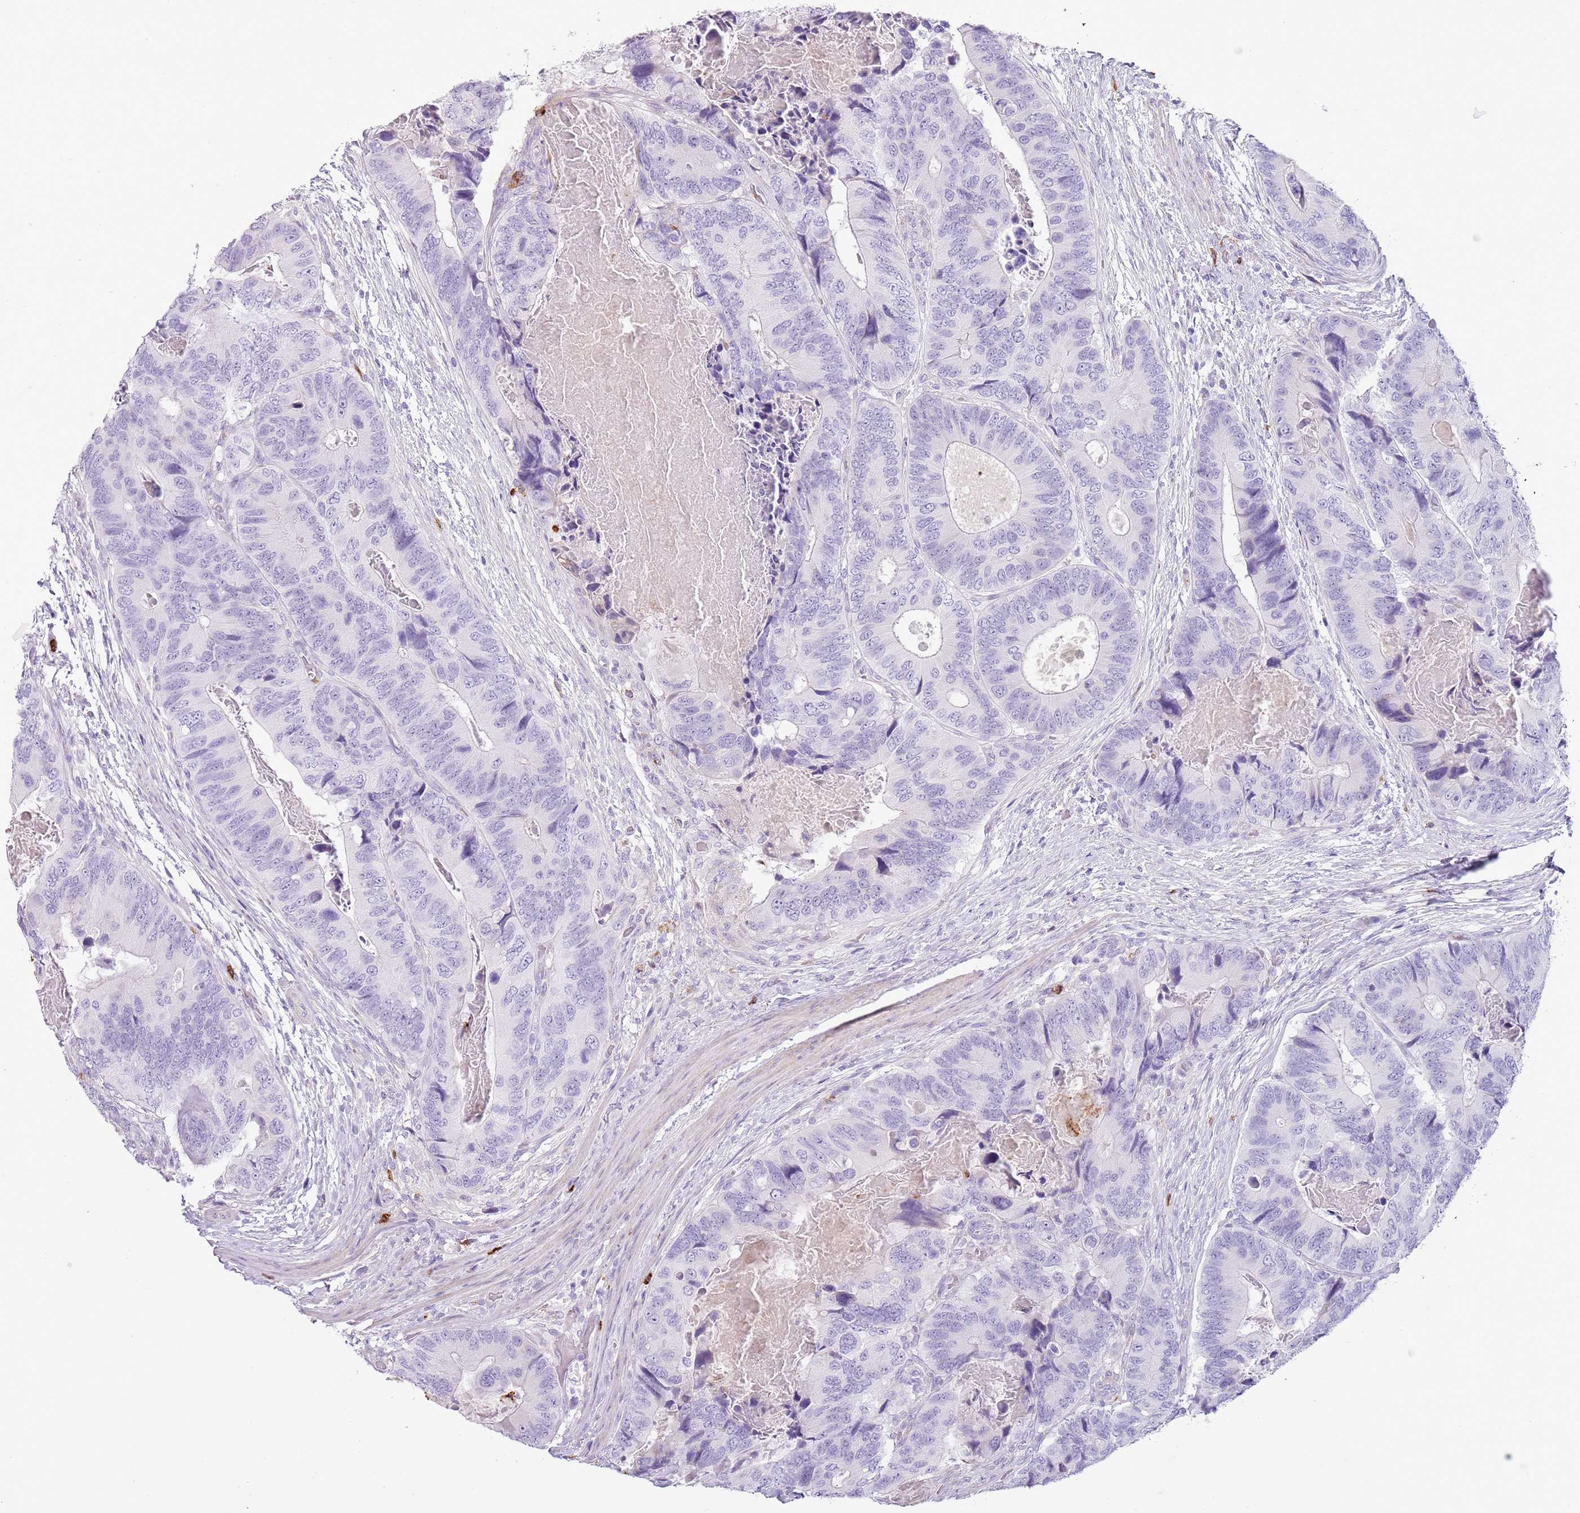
{"staining": {"intensity": "negative", "quantity": "none", "location": "none"}, "tissue": "colorectal cancer", "cell_type": "Tumor cells", "image_type": "cancer", "snomed": [{"axis": "morphology", "description": "Adenocarcinoma, NOS"}, {"axis": "topography", "description": "Colon"}], "caption": "Immunohistochemistry photomicrograph of colorectal cancer (adenocarcinoma) stained for a protein (brown), which reveals no staining in tumor cells.", "gene": "CD177", "patient": {"sex": "male", "age": 84}}